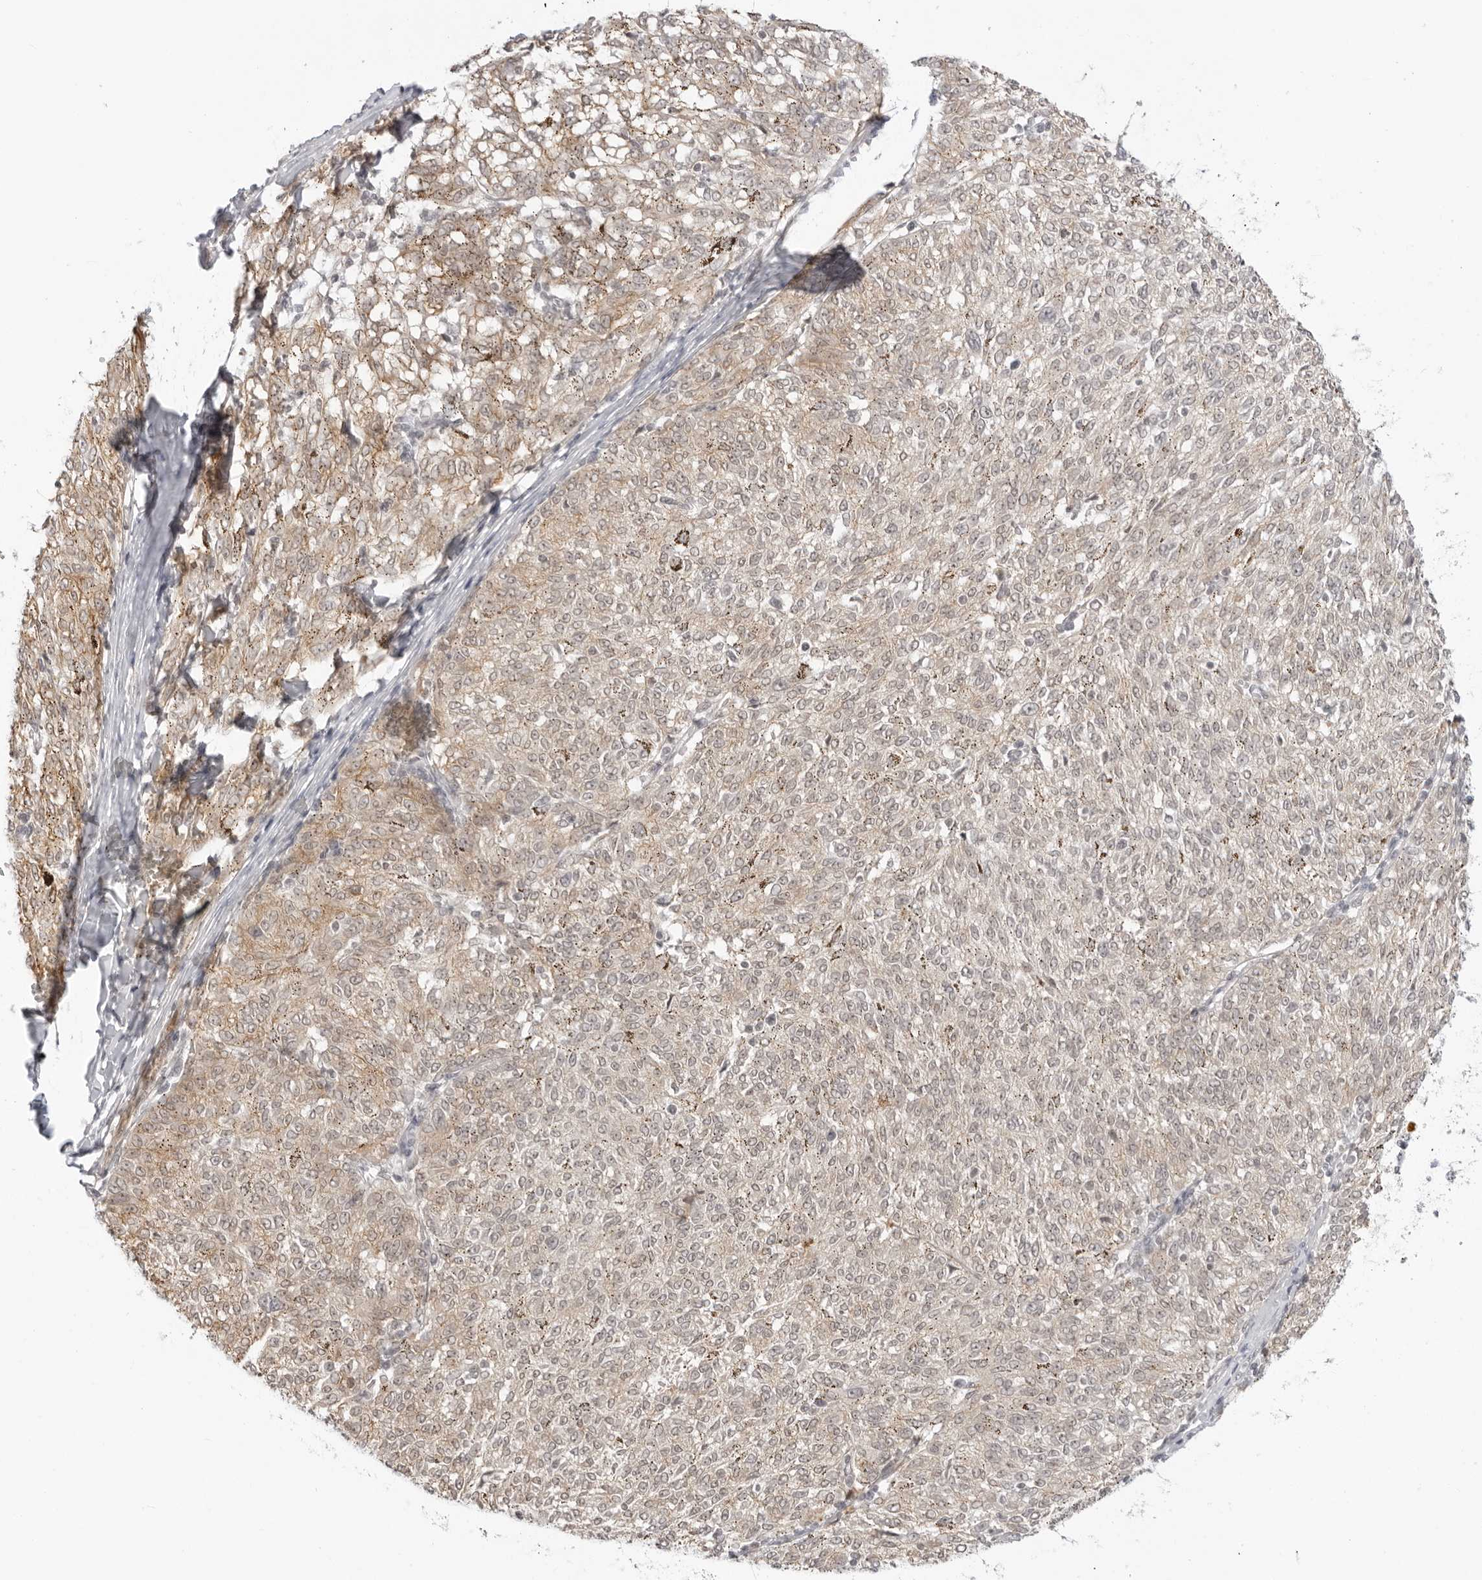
{"staining": {"intensity": "weak", "quantity": ">75%", "location": "cytoplasmic/membranous"}, "tissue": "melanoma", "cell_type": "Tumor cells", "image_type": "cancer", "snomed": [{"axis": "morphology", "description": "Malignant melanoma, NOS"}, {"axis": "topography", "description": "Skin"}], "caption": "Immunohistochemical staining of malignant melanoma shows low levels of weak cytoplasmic/membranous staining in about >75% of tumor cells.", "gene": "TRAPPC3", "patient": {"sex": "female", "age": 72}}